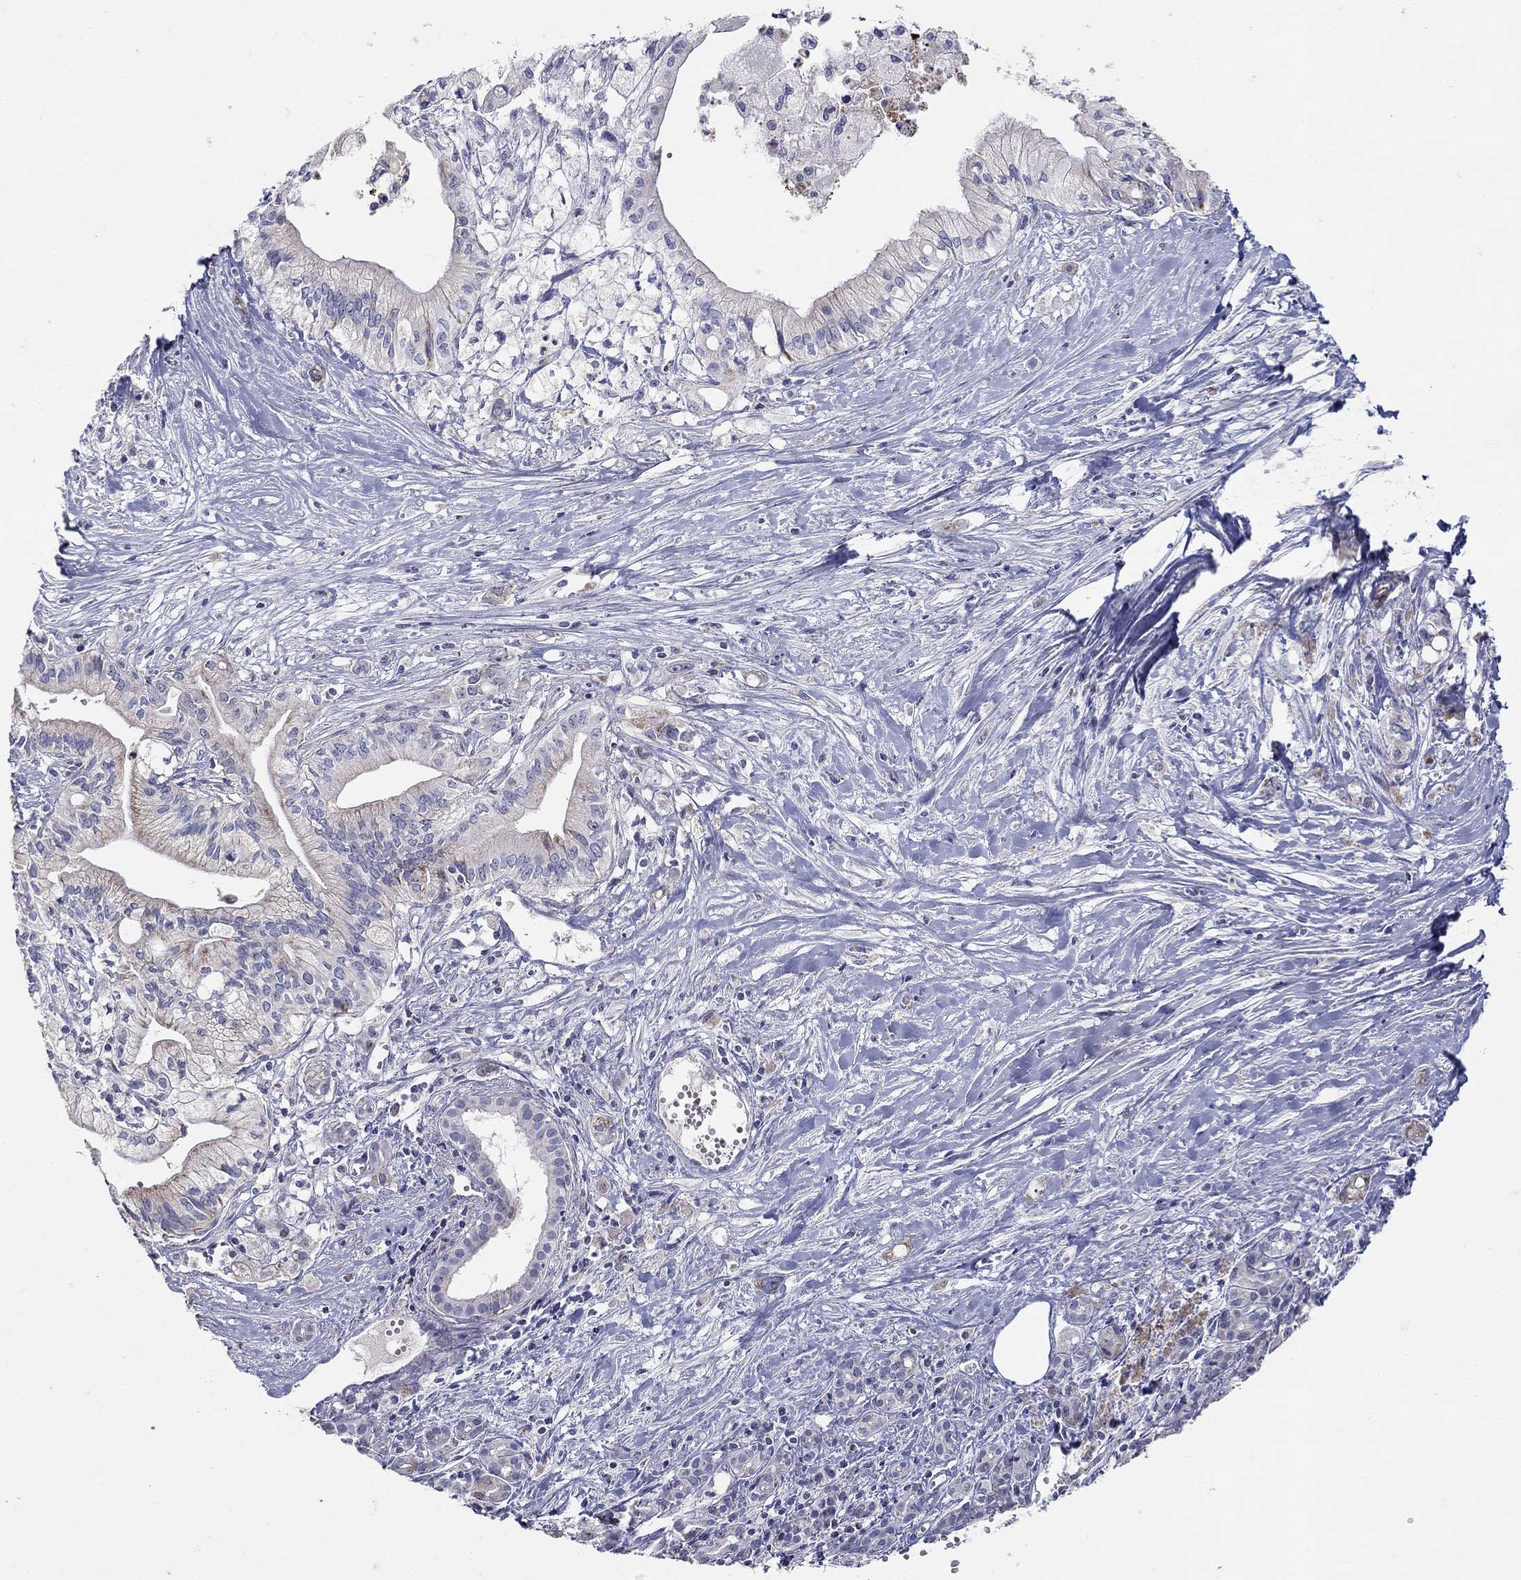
{"staining": {"intensity": "moderate", "quantity": "<25%", "location": "cytoplasmic/membranous"}, "tissue": "pancreatic cancer", "cell_type": "Tumor cells", "image_type": "cancer", "snomed": [{"axis": "morphology", "description": "Adenocarcinoma, NOS"}, {"axis": "topography", "description": "Pancreas"}], "caption": "IHC micrograph of neoplastic tissue: human pancreatic cancer stained using immunohistochemistry demonstrates low levels of moderate protein expression localized specifically in the cytoplasmic/membranous of tumor cells, appearing as a cytoplasmic/membranous brown color.", "gene": "HMX2", "patient": {"sex": "male", "age": 71}}